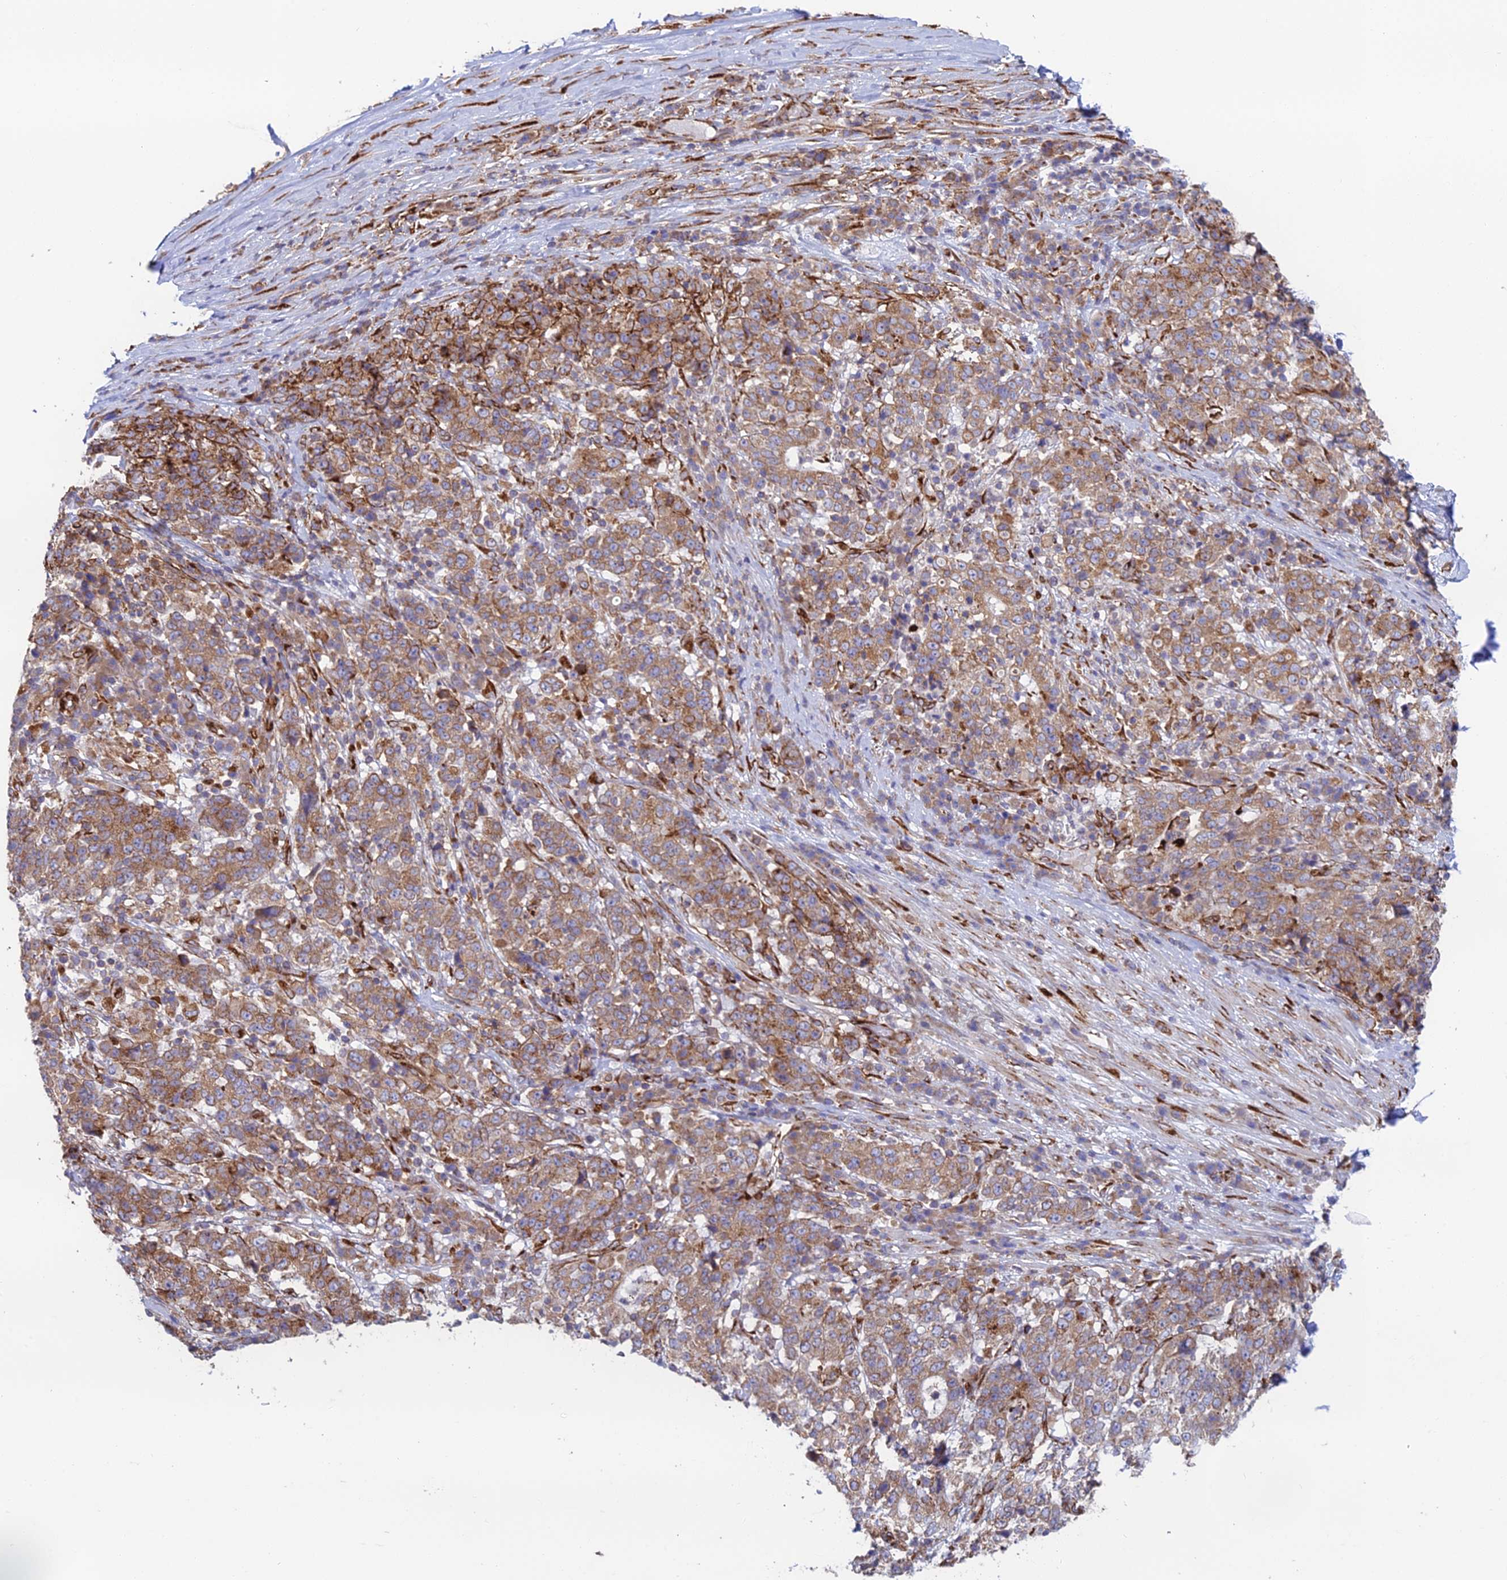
{"staining": {"intensity": "moderate", "quantity": ">75%", "location": "cytoplasmic/membranous"}, "tissue": "stomach cancer", "cell_type": "Tumor cells", "image_type": "cancer", "snomed": [{"axis": "morphology", "description": "Adenocarcinoma, NOS"}, {"axis": "topography", "description": "Stomach"}], "caption": "Human stomach cancer (adenocarcinoma) stained with a protein marker reveals moderate staining in tumor cells.", "gene": "CCDC69", "patient": {"sex": "male", "age": 59}}